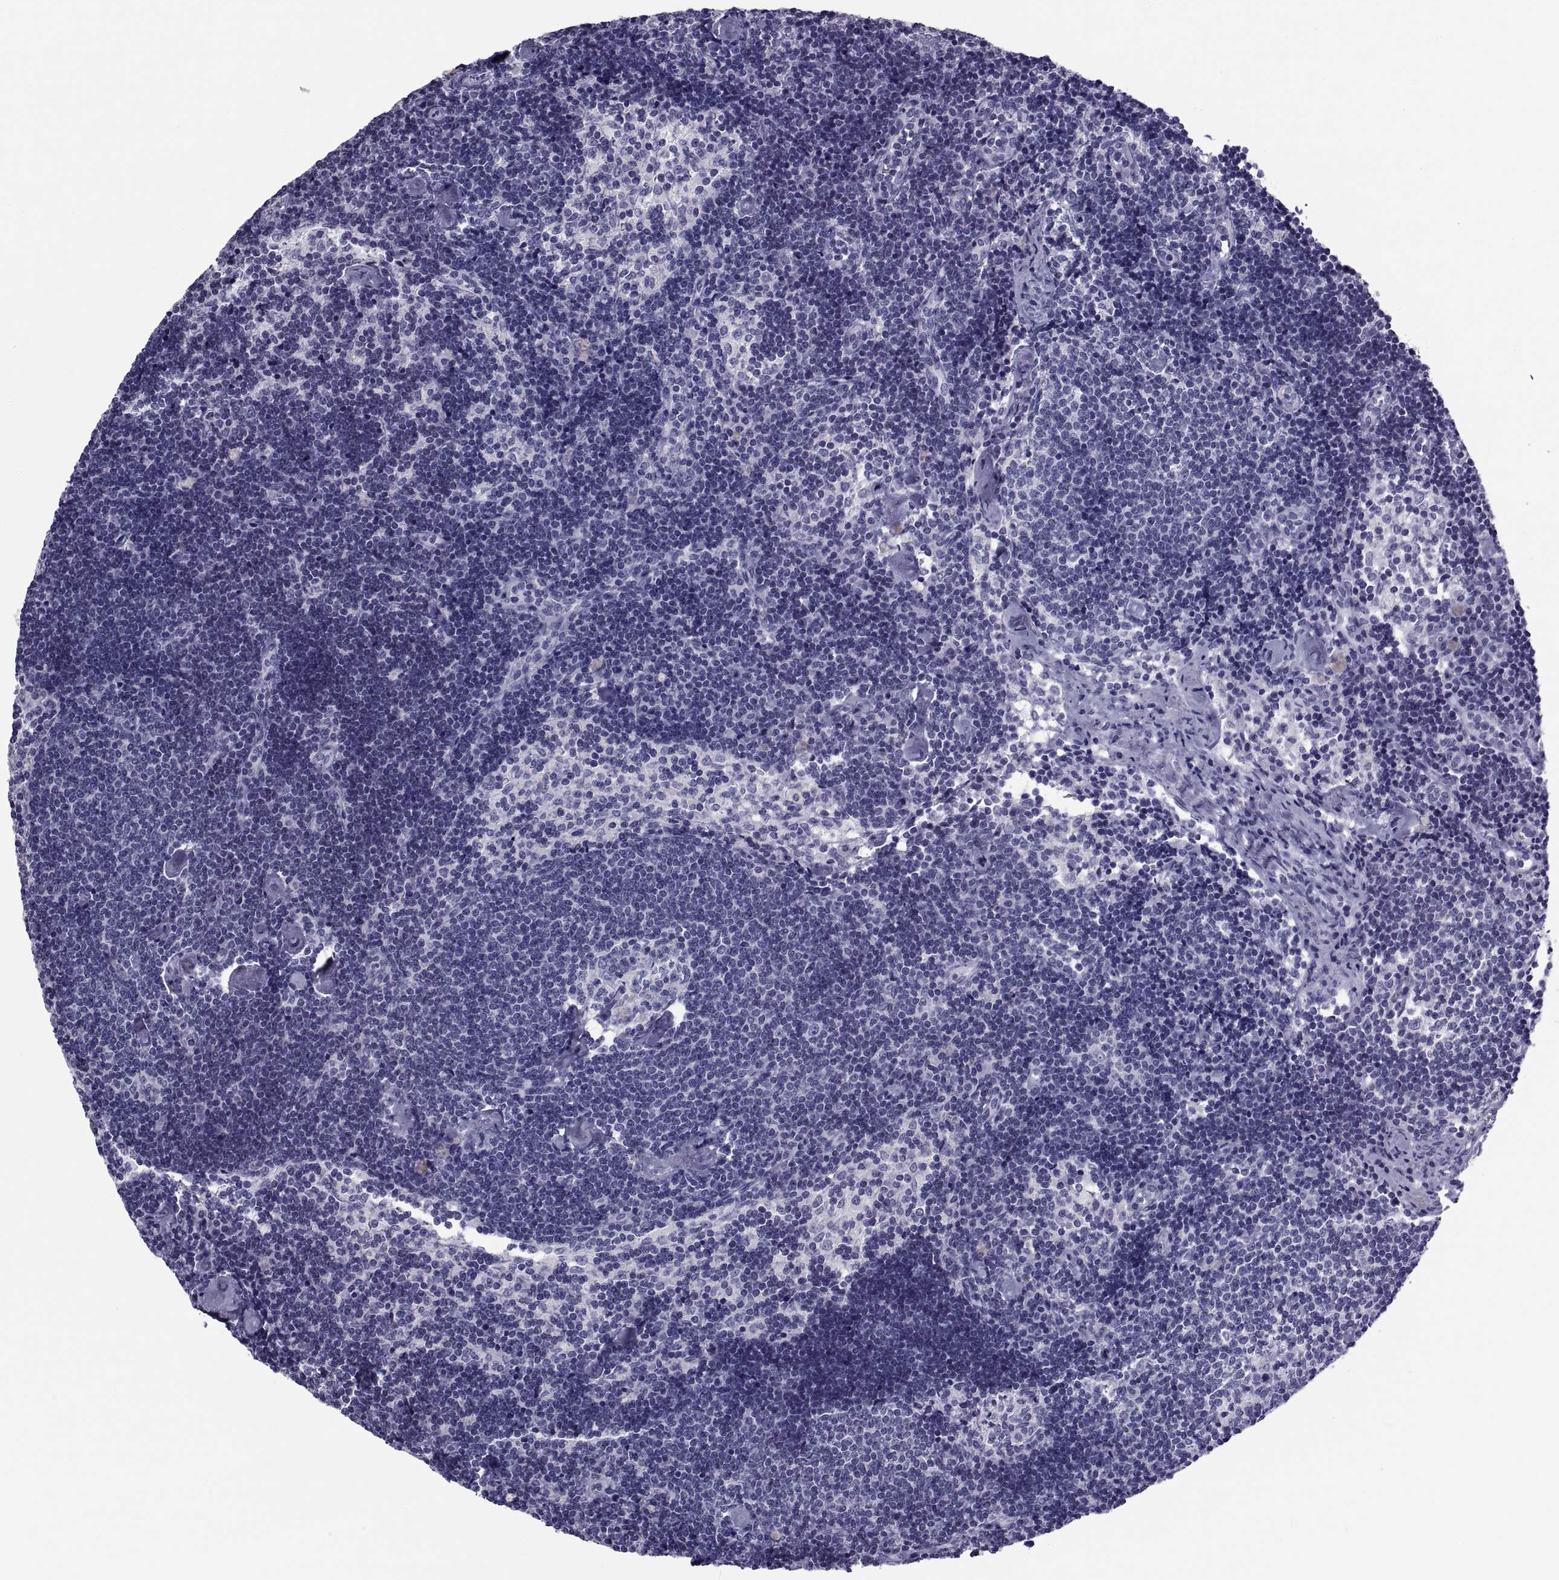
{"staining": {"intensity": "negative", "quantity": "none", "location": "none"}, "tissue": "lymph node", "cell_type": "Germinal center cells", "image_type": "normal", "snomed": [{"axis": "morphology", "description": "Normal tissue, NOS"}, {"axis": "topography", "description": "Lymph node"}], "caption": "Lymph node stained for a protein using immunohistochemistry (IHC) reveals no staining germinal center cells.", "gene": "NPTX2", "patient": {"sex": "female", "age": 42}}